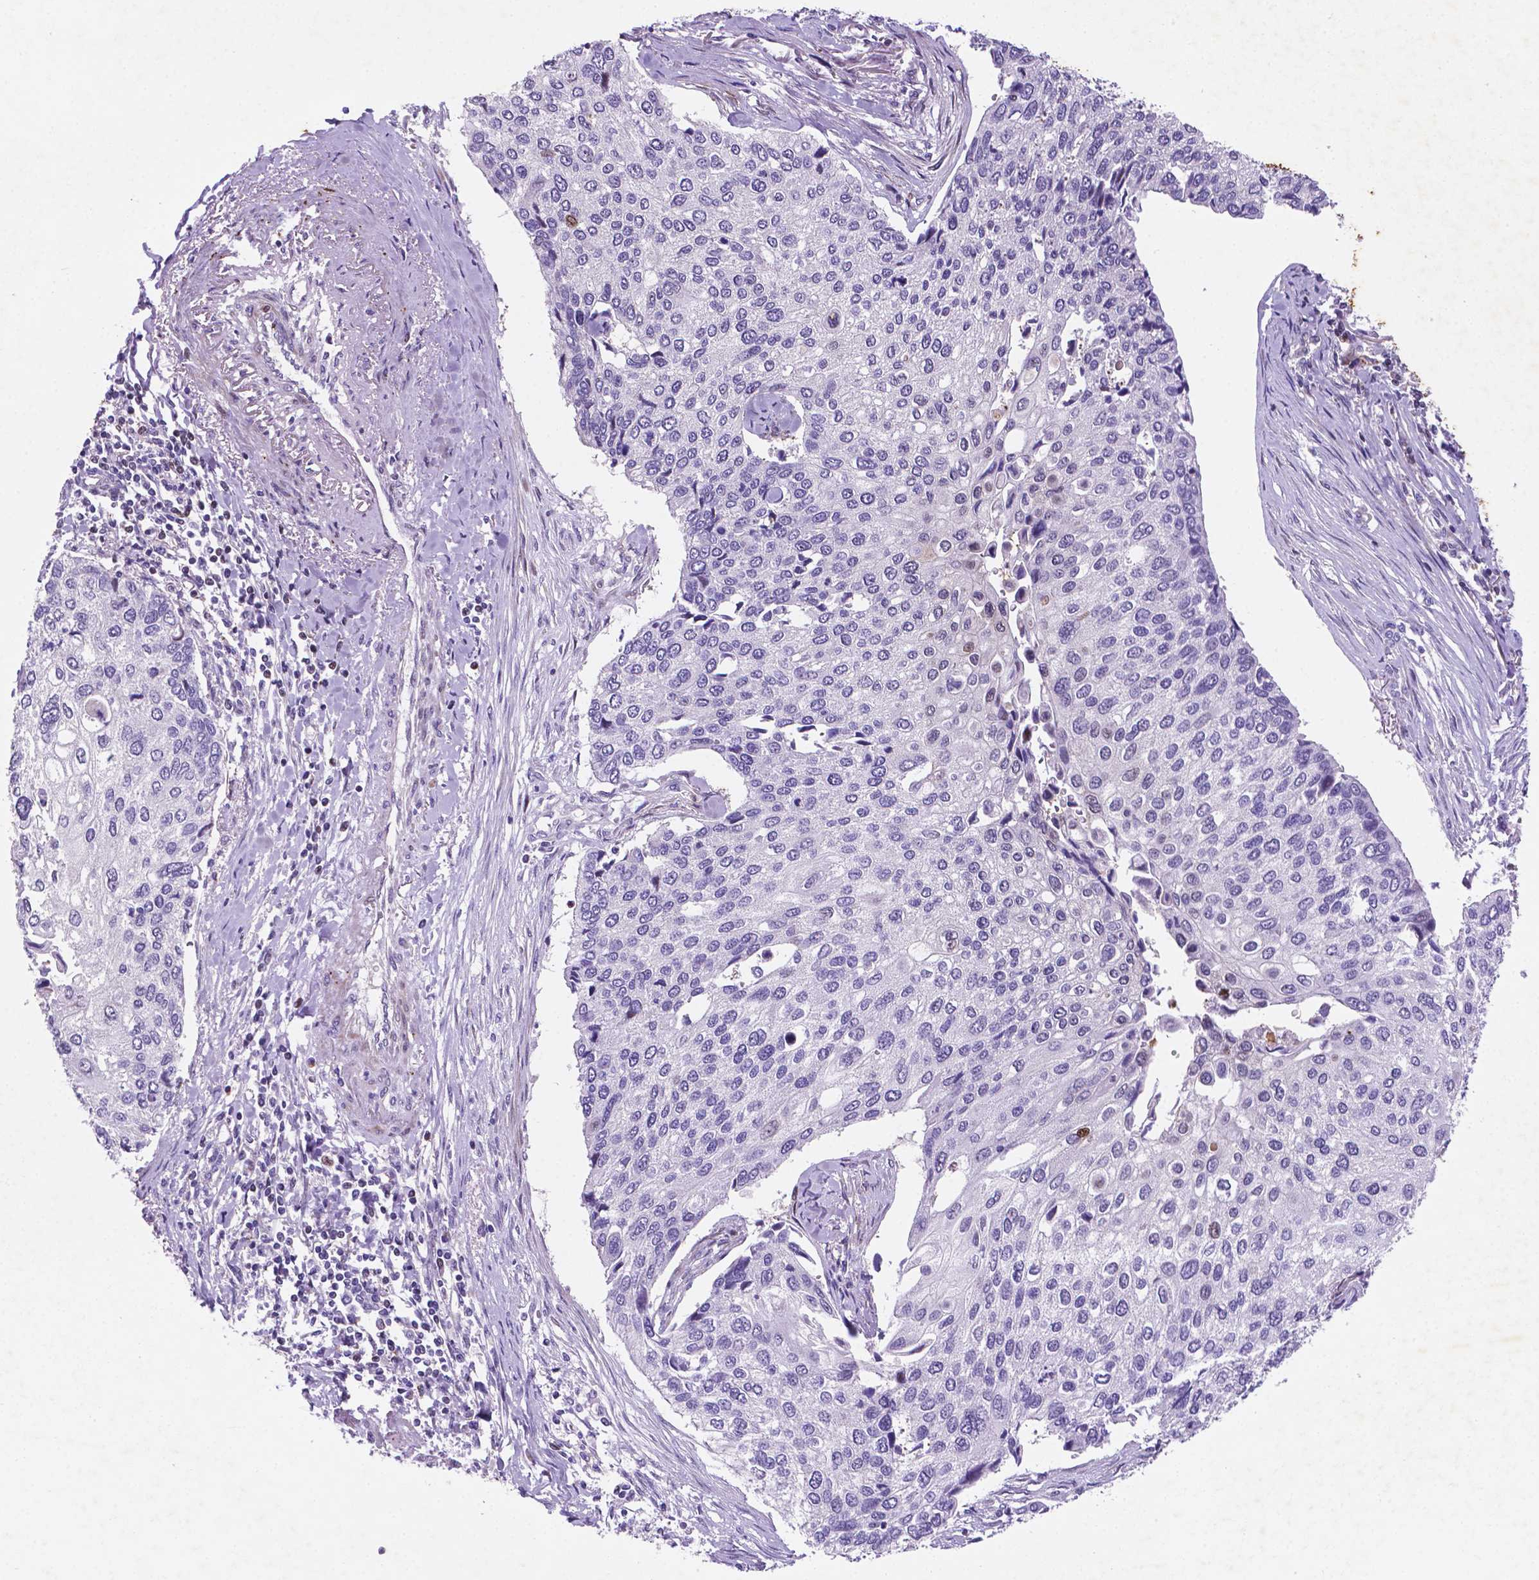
{"staining": {"intensity": "negative", "quantity": "none", "location": "none"}, "tissue": "lung cancer", "cell_type": "Tumor cells", "image_type": "cancer", "snomed": [{"axis": "morphology", "description": "Squamous cell carcinoma, NOS"}, {"axis": "morphology", "description": "Squamous cell carcinoma, metastatic, NOS"}, {"axis": "topography", "description": "Lung"}], "caption": "Metastatic squamous cell carcinoma (lung) was stained to show a protein in brown. There is no significant staining in tumor cells.", "gene": "TM4SF20", "patient": {"sex": "male", "age": 63}}